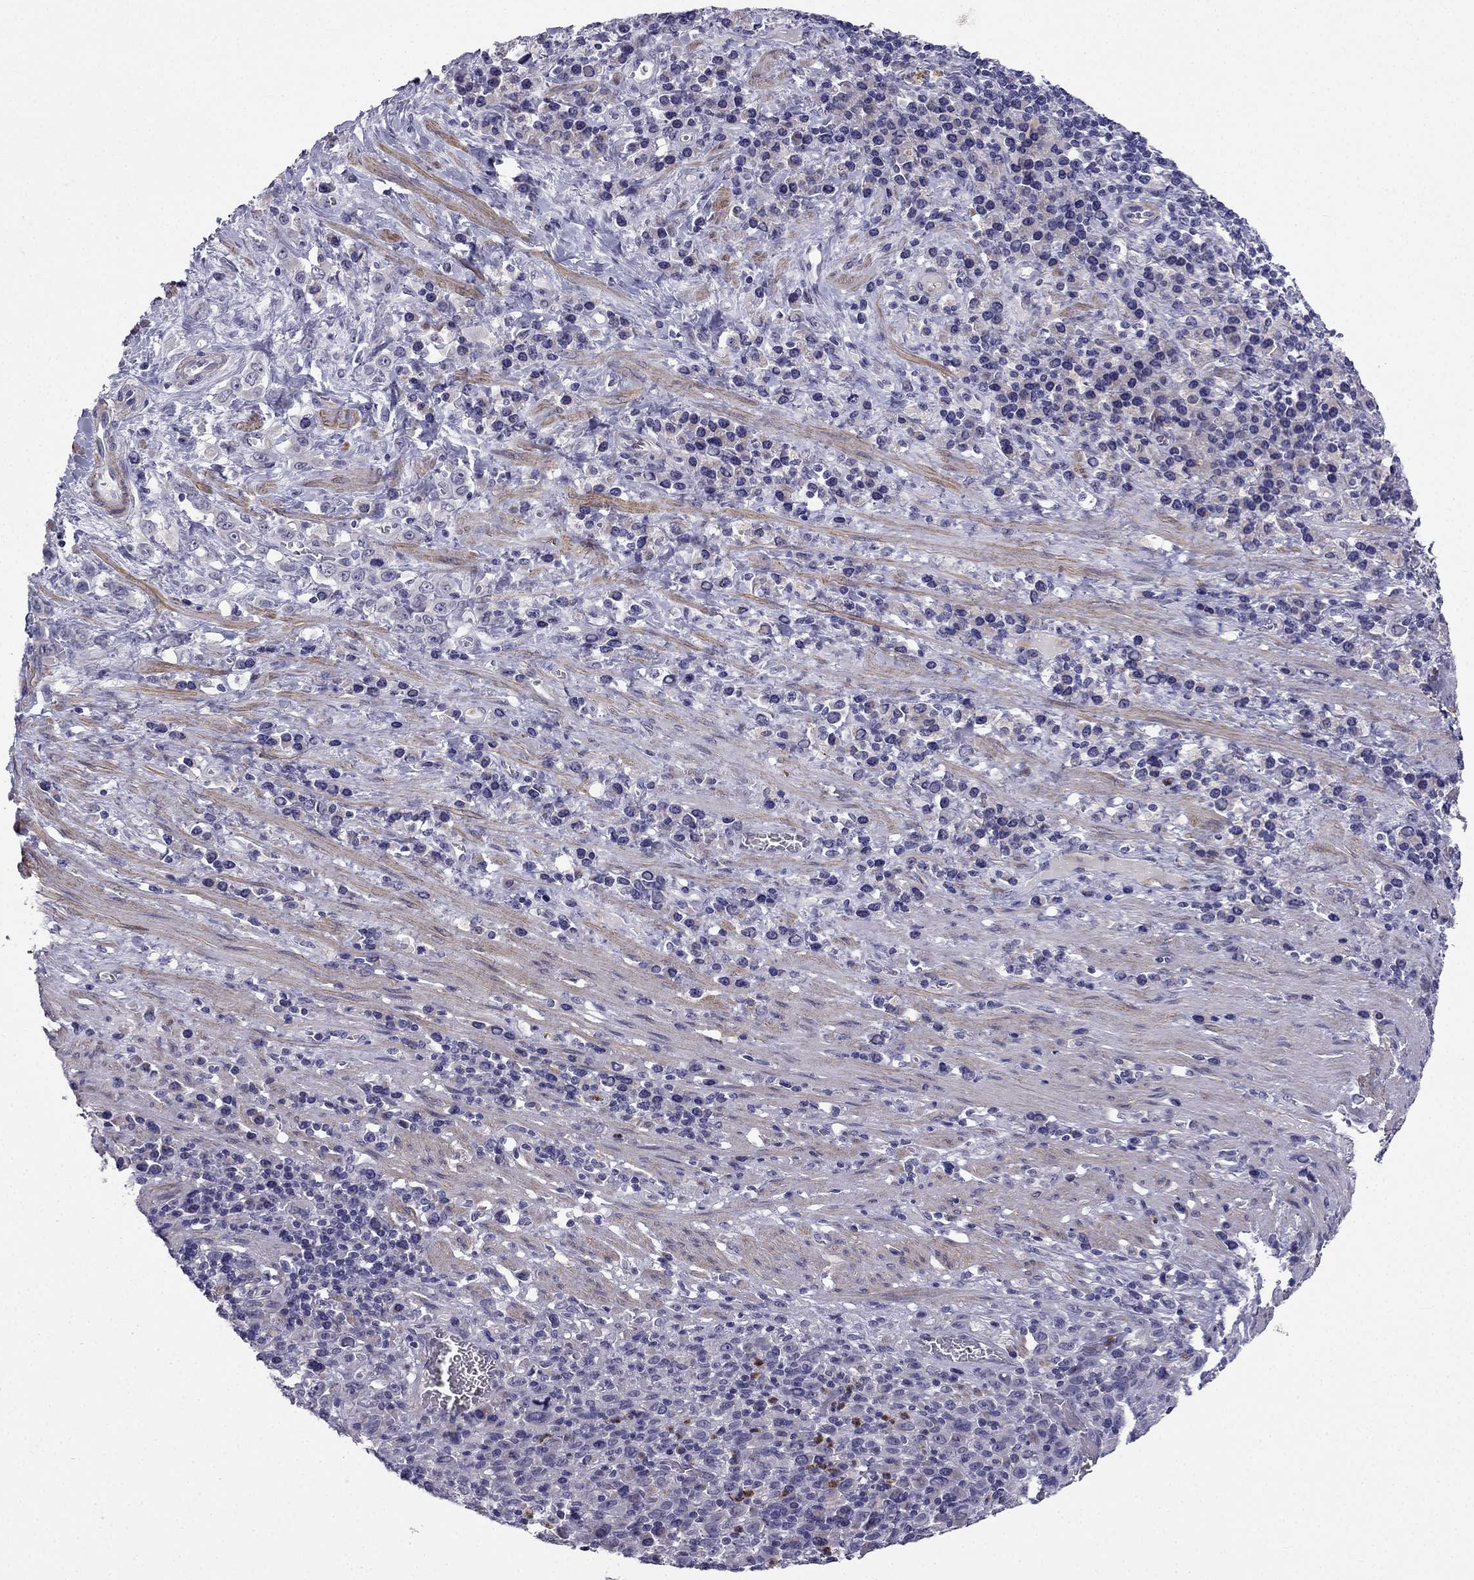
{"staining": {"intensity": "negative", "quantity": "none", "location": "none"}, "tissue": "stomach cancer", "cell_type": "Tumor cells", "image_type": "cancer", "snomed": [{"axis": "morphology", "description": "Adenocarcinoma, NOS"}, {"axis": "topography", "description": "Stomach, upper"}], "caption": "Micrograph shows no protein staining in tumor cells of stomach adenocarcinoma tissue.", "gene": "C16orf89", "patient": {"sex": "male", "age": 75}}